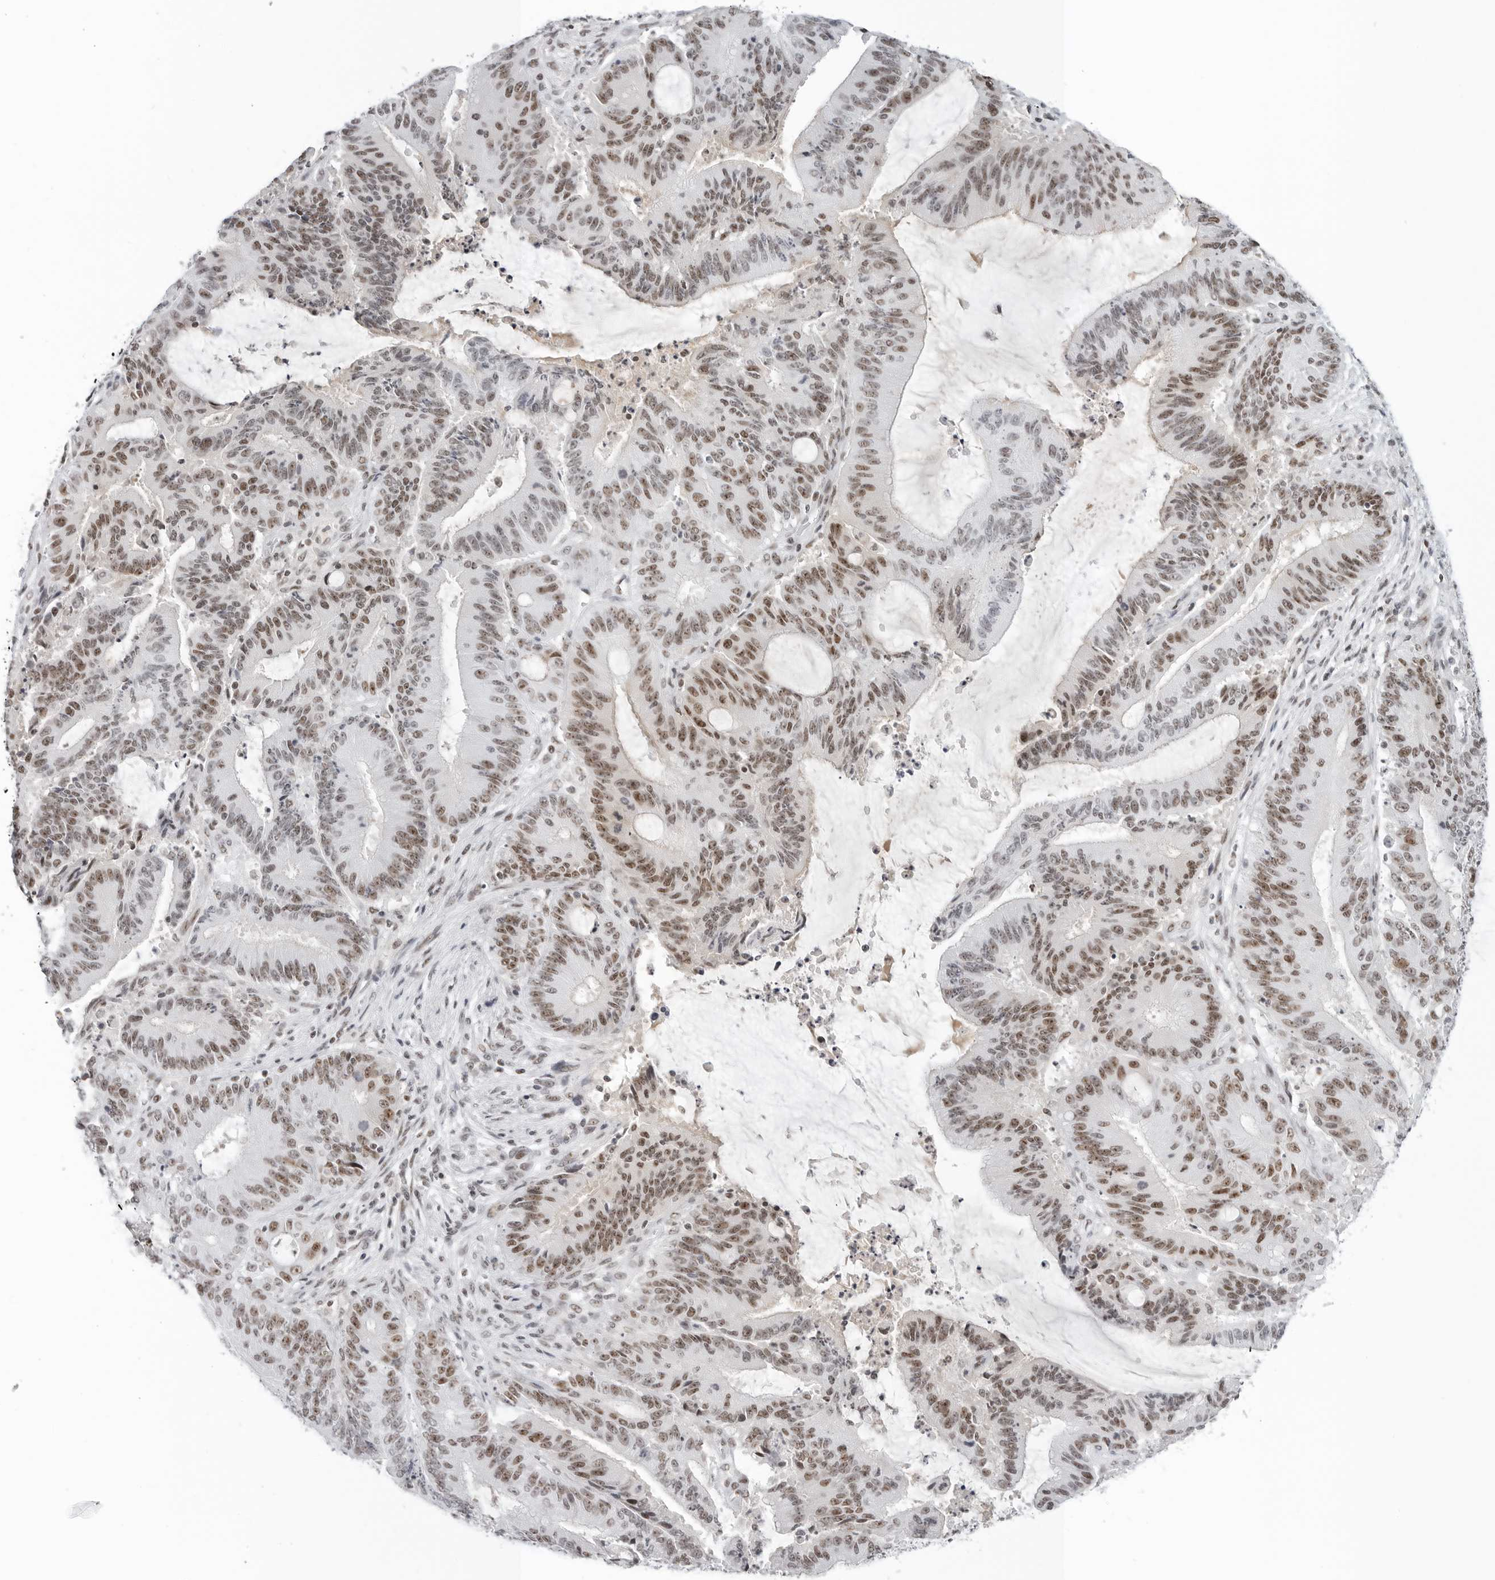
{"staining": {"intensity": "moderate", "quantity": ">75%", "location": "nuclear"}, "tissue": "liver cancer", "cell_type": "Tumor cells", "image_type": "cancer", "snomed": [{"axis": "morphology", "description": "Normal tissue, NOS"}, {"axis": "morphology", "description": "Cholangiocarcinoma"}, {"axis": "topography", "description": "Liver"}, {"axis": "topography", "description": "Peripheral nerve tissue"}], "caption": "Immunohistochemical staining of liver cancer shows moderate nuclear protein positivity in about >75% of tumor cells. Nuclei are stained in blue.", "gene": "WRAP53", "patient": {"sex": "female", "age": 73}}